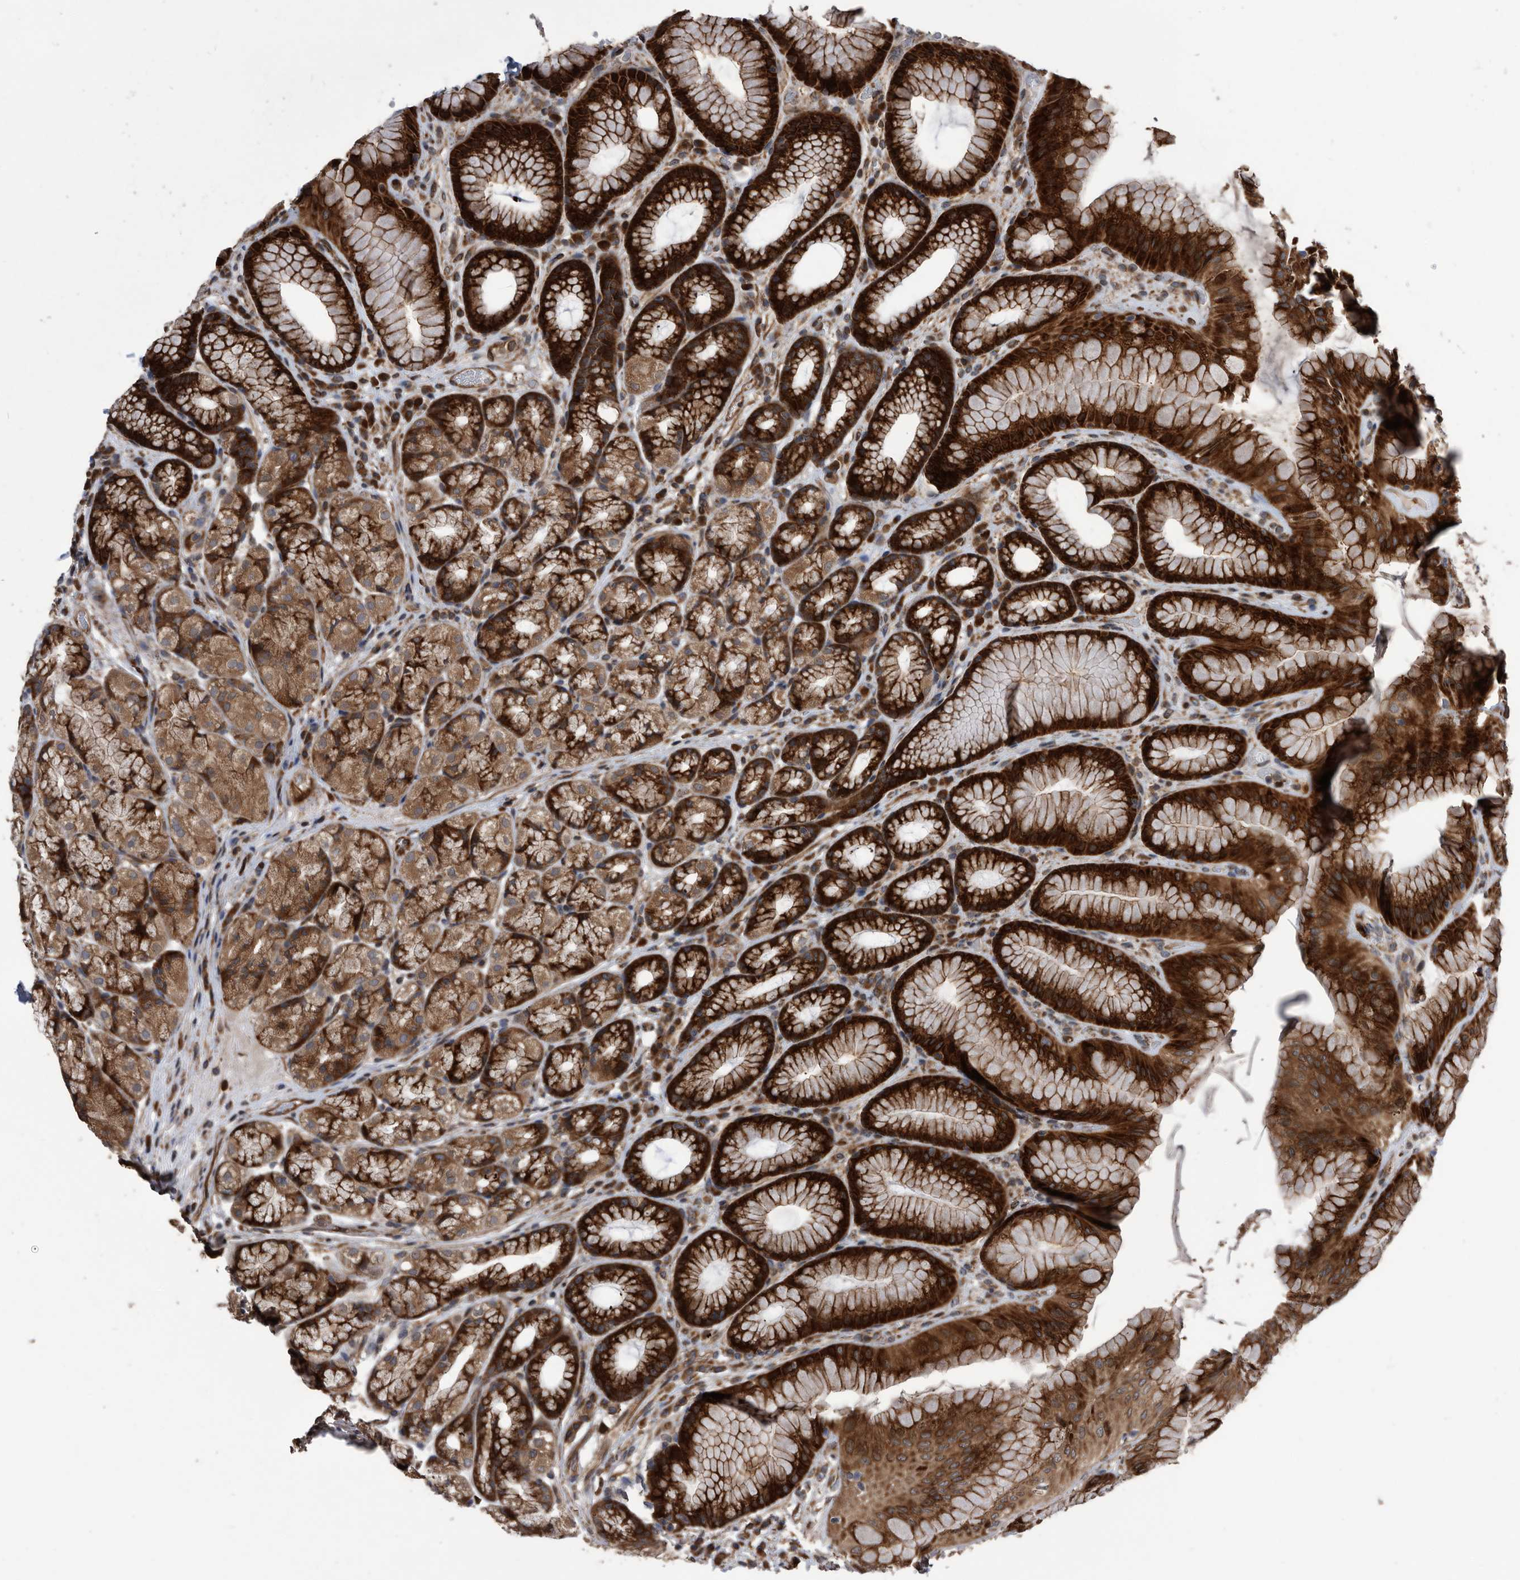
{"staining": {"intensity": "strong", "quantity": ">75%", "location": "cytoplasmic/membranous"}, "tissue": "stomach", "cell_type": "Glandular cells", "image_type": "normal", "snomed": [{"axis": "morphology", "description": "Normal tissue, NOS"}, {"axis": "topography", "description": "Stomach"}], "caption": "This image shows normal stomach stained with IHC to label a protein in brown. The cytoplasmic/membranous of glandular cells show strong positivity for the protein. Nuclei are counter-stained blue.", "gene": "SERINC2", "patient": {"sex": "male", "age": 57}}